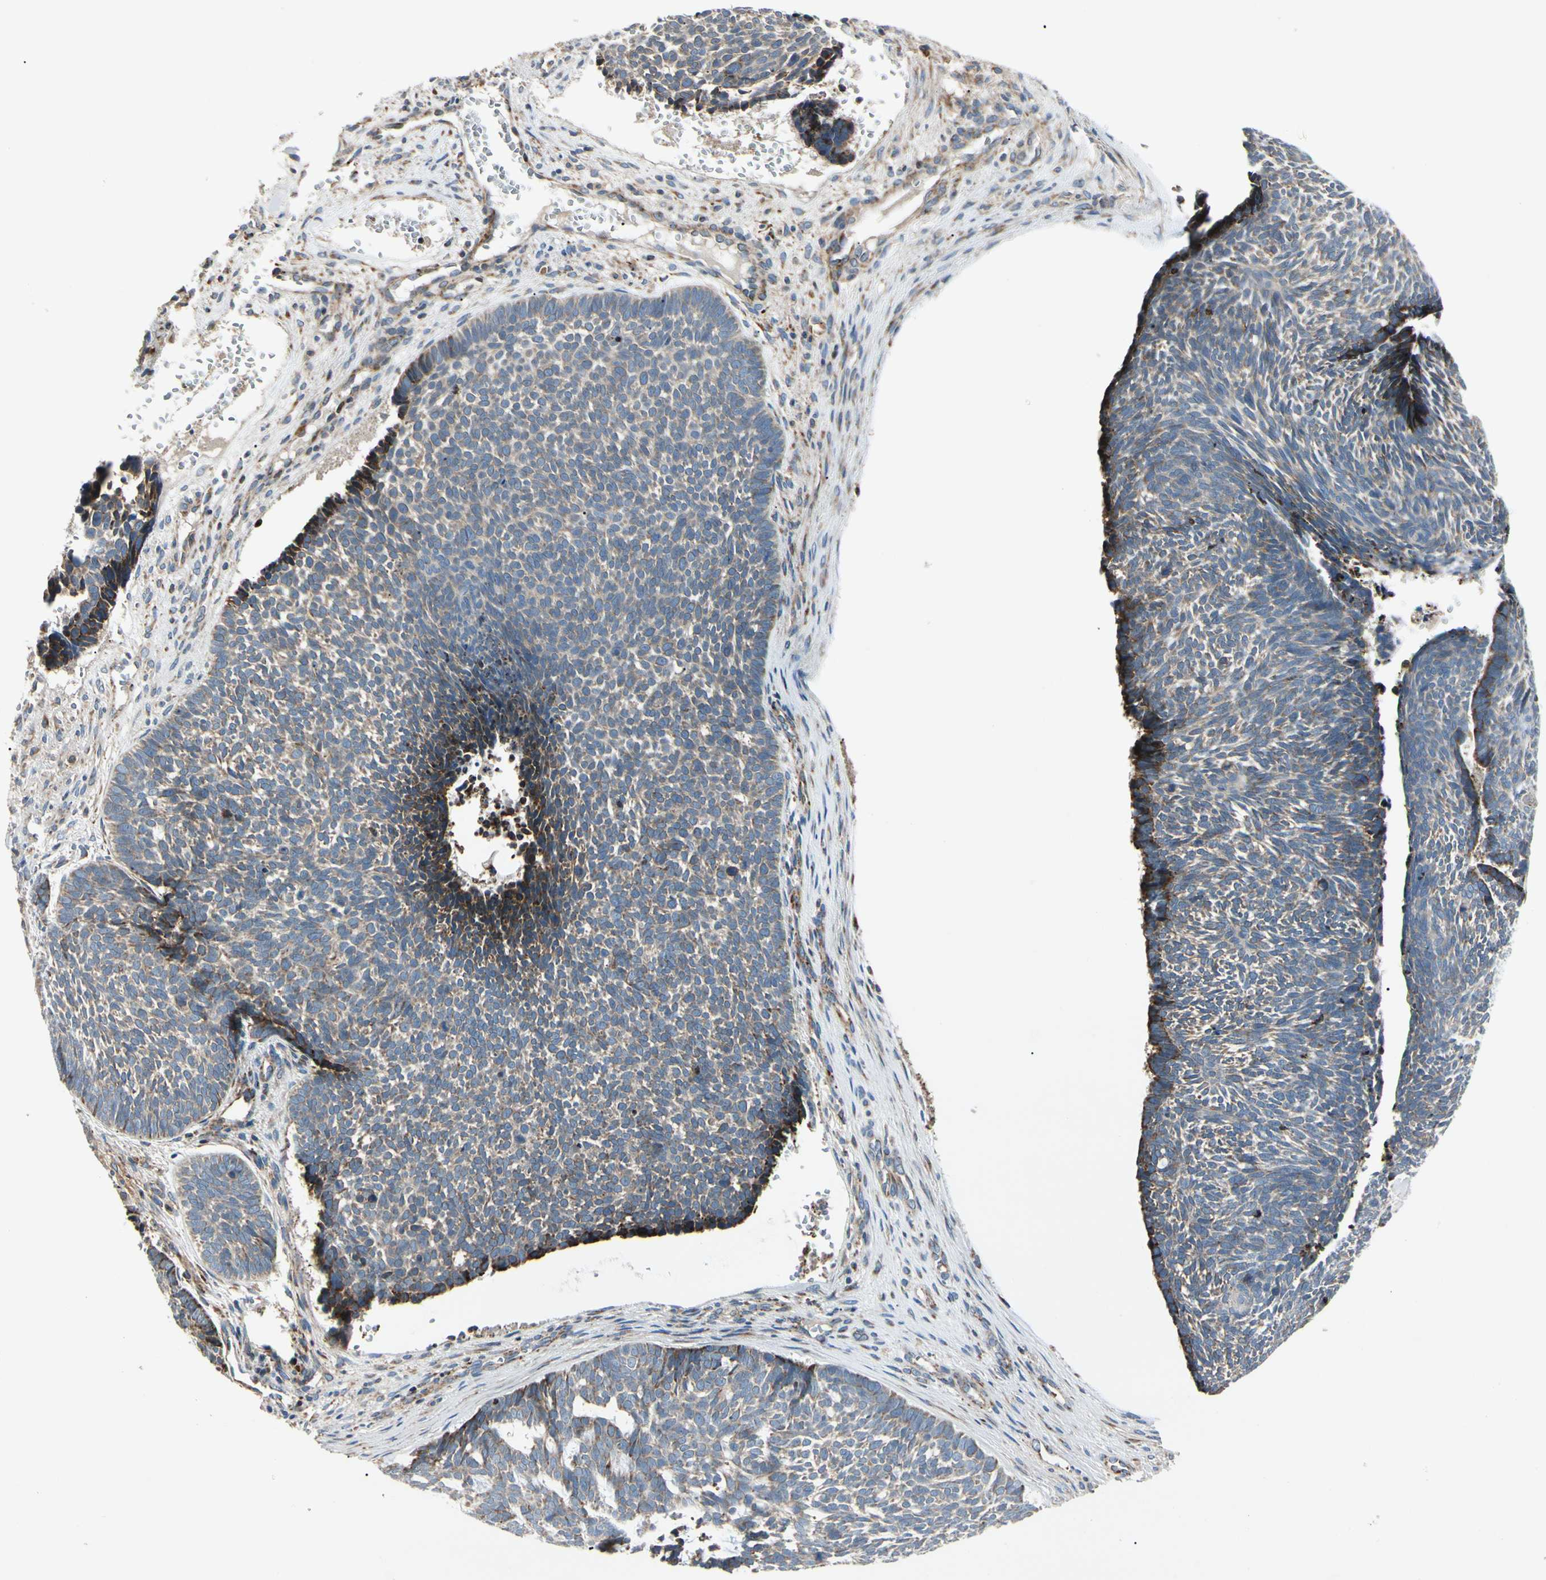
{"staining": {"intensity": "weak", "quantity": ">75%", "location": "cytoplasmic/membranous"}, "tissue": "skin cancer", "cell_type": "Tumor cells", "image_type": "cancer", "snomed": [{"axis": "morphology", "description": "Basal cell carcinoma"}, {"axis": "topography", "description": "Skin"}], "caption": "Protein staining shows weak cytoplasmic/membranous positivity in about >75% of tumor cells in basal cell carcinoma (skin).", "gene": "MRPL9", "patient": {"sex": "male", "age": 84}}